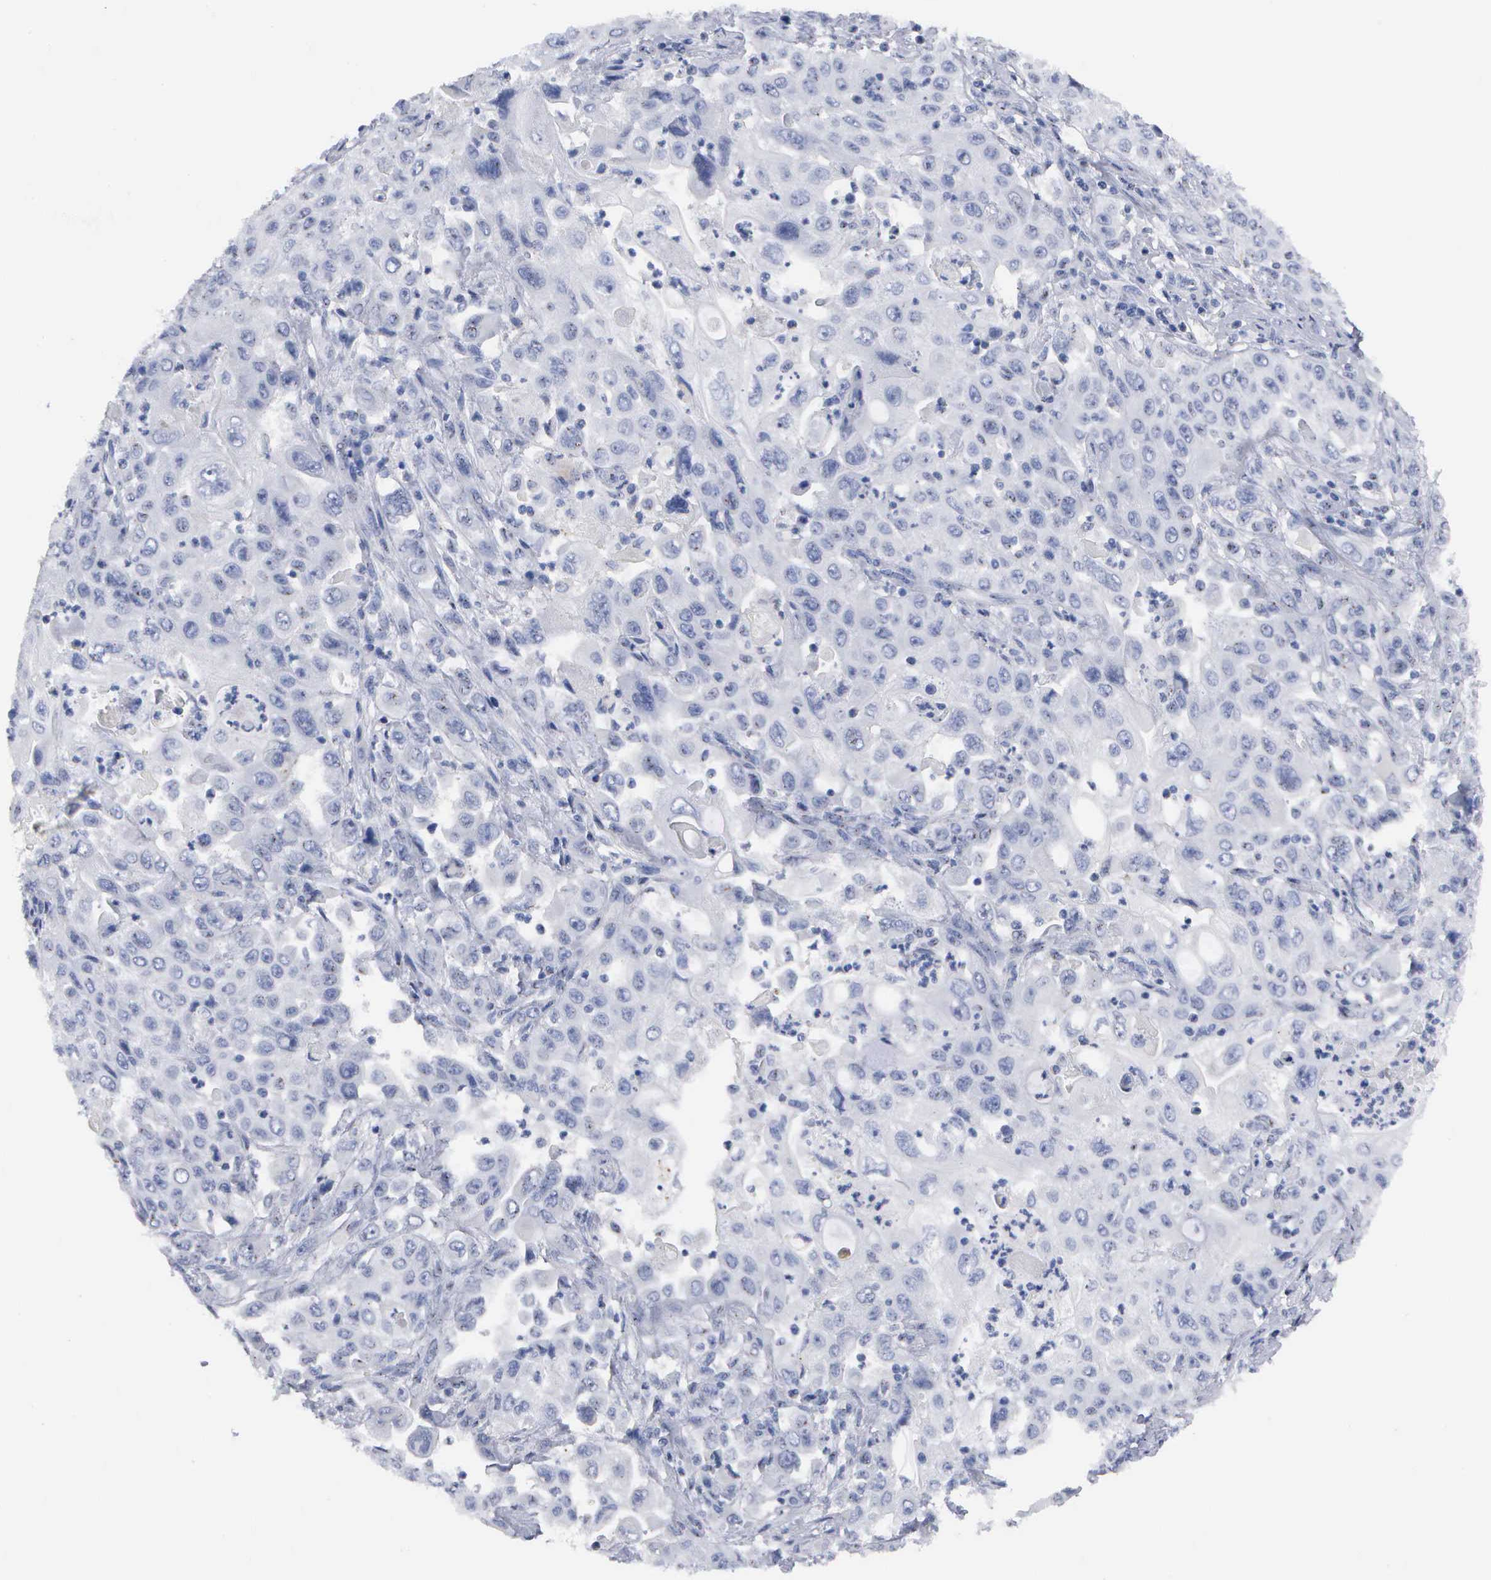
{"staining": {"intensity": "negative", "quantity": "none", "location": "none"}, "tissue": "pancreatic cancer", "cell_type": "Tumor cells", "image_type": "cancer", "snomed": [{"axis": "morphology", "description": "Adenocarcinoma, NOS"}, {"axis": "topography", "description": "Pancreas"}], "caption": "This histopathology image is of adenocarcinoma (pancreatic) stained with IHC to label a protein in brown with the nuclei are counter-stained blue. There is no staining in tumor cells.", "gene": "ASPHD2", "patient": {"sex": "male", "age": 70}}